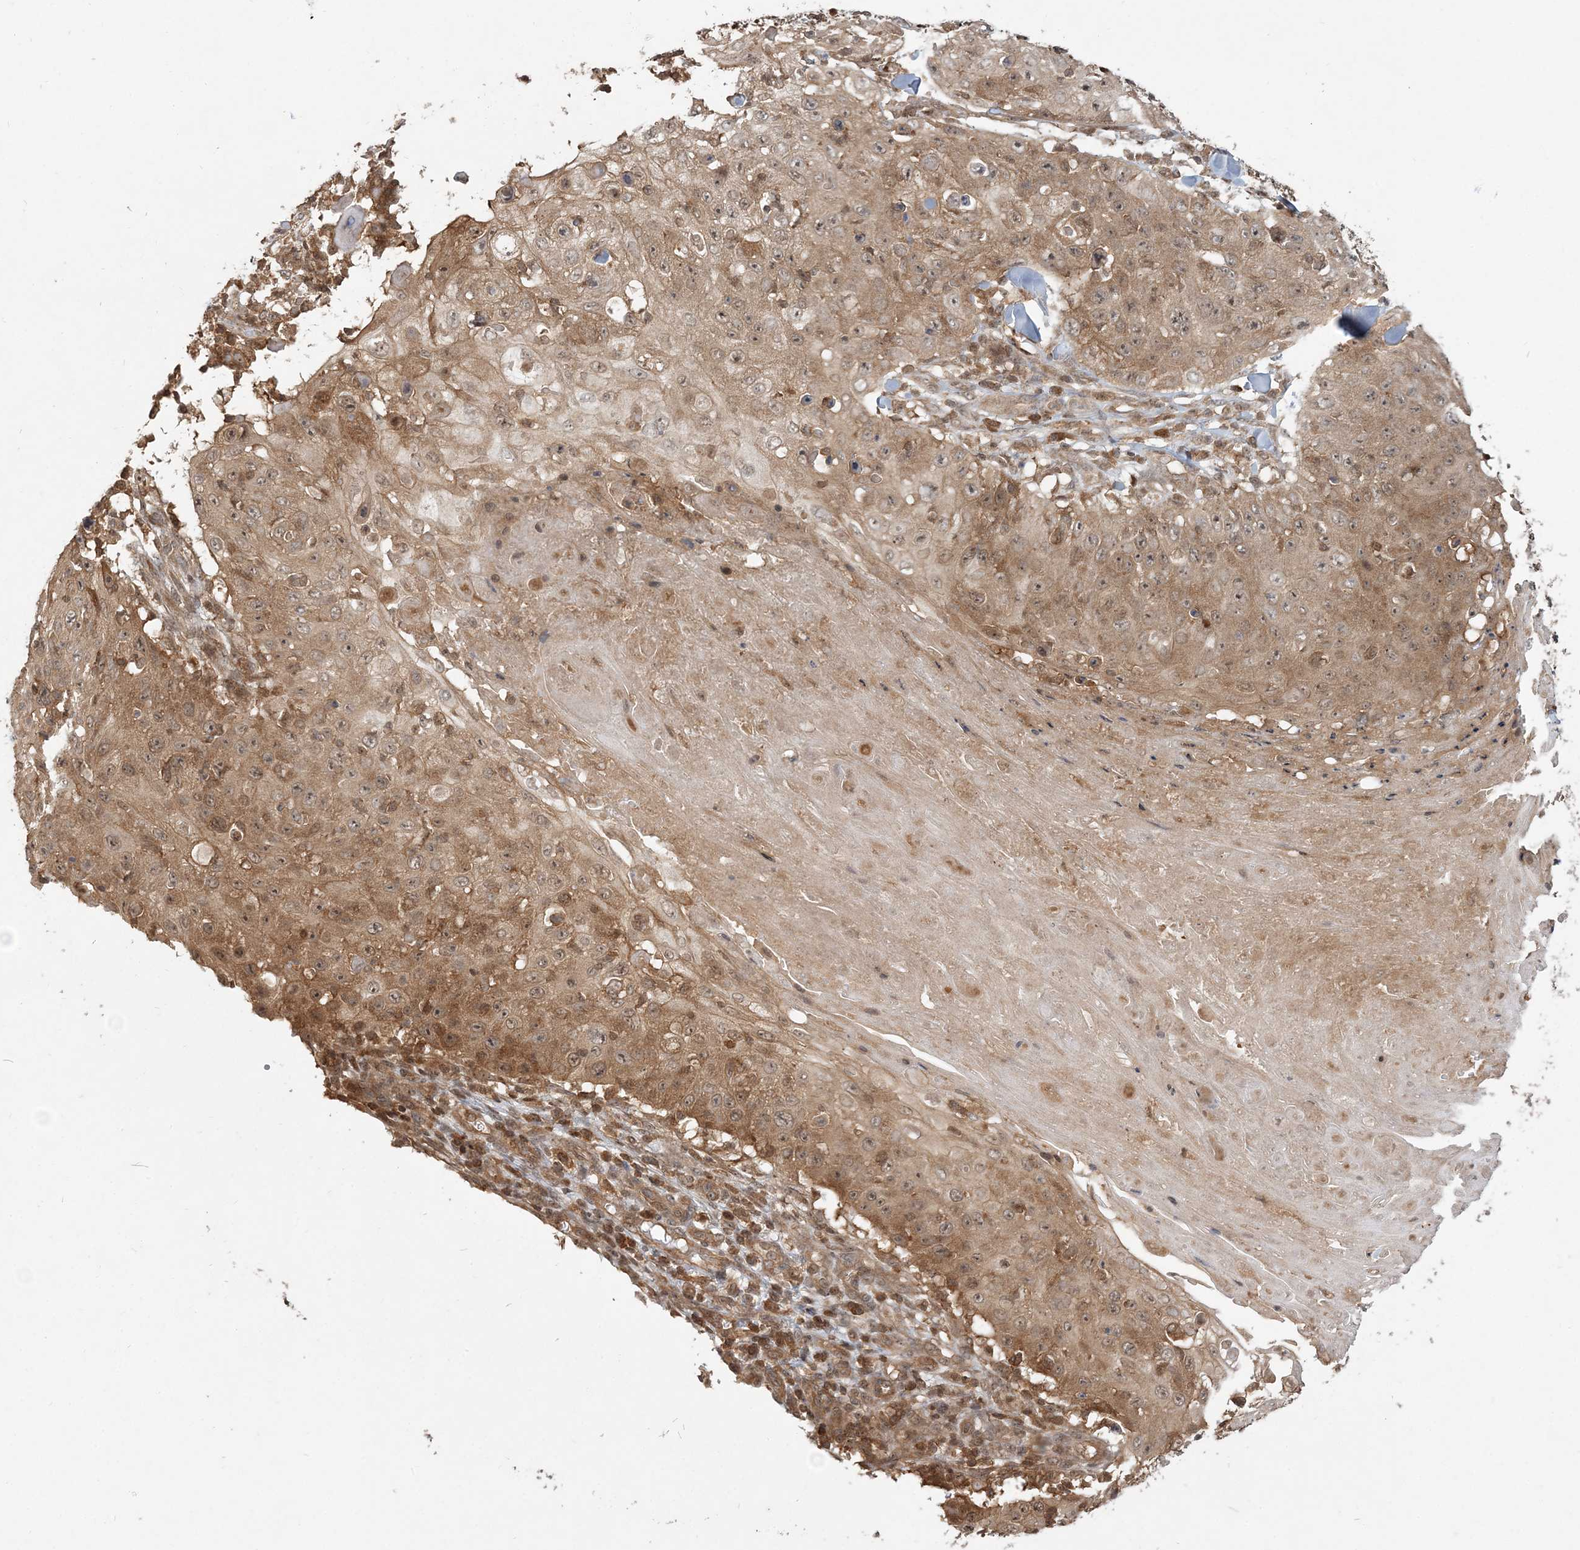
{"staining": {"intensity": "moderate", "quantity": ">75%", "location": "cytoplasmic/membranous"}, "tissue": "skin cancer", "cell_type": "Tumor cells", "image_type": "cancer", "snomed": [{"axis": "morphology", "description": "Squamous cell carcinoma, NOS"}, {"axis": "topography", "description": "Skin"}], "caption": "Squamous cell carcinoma (skin) stained with a brown dye shows moderate cytoplasmic/membranous positive positivity in approximately >75% of tumor cells.", "gene": "CAB39", "patient": {"sex": "male", "age": 86}}